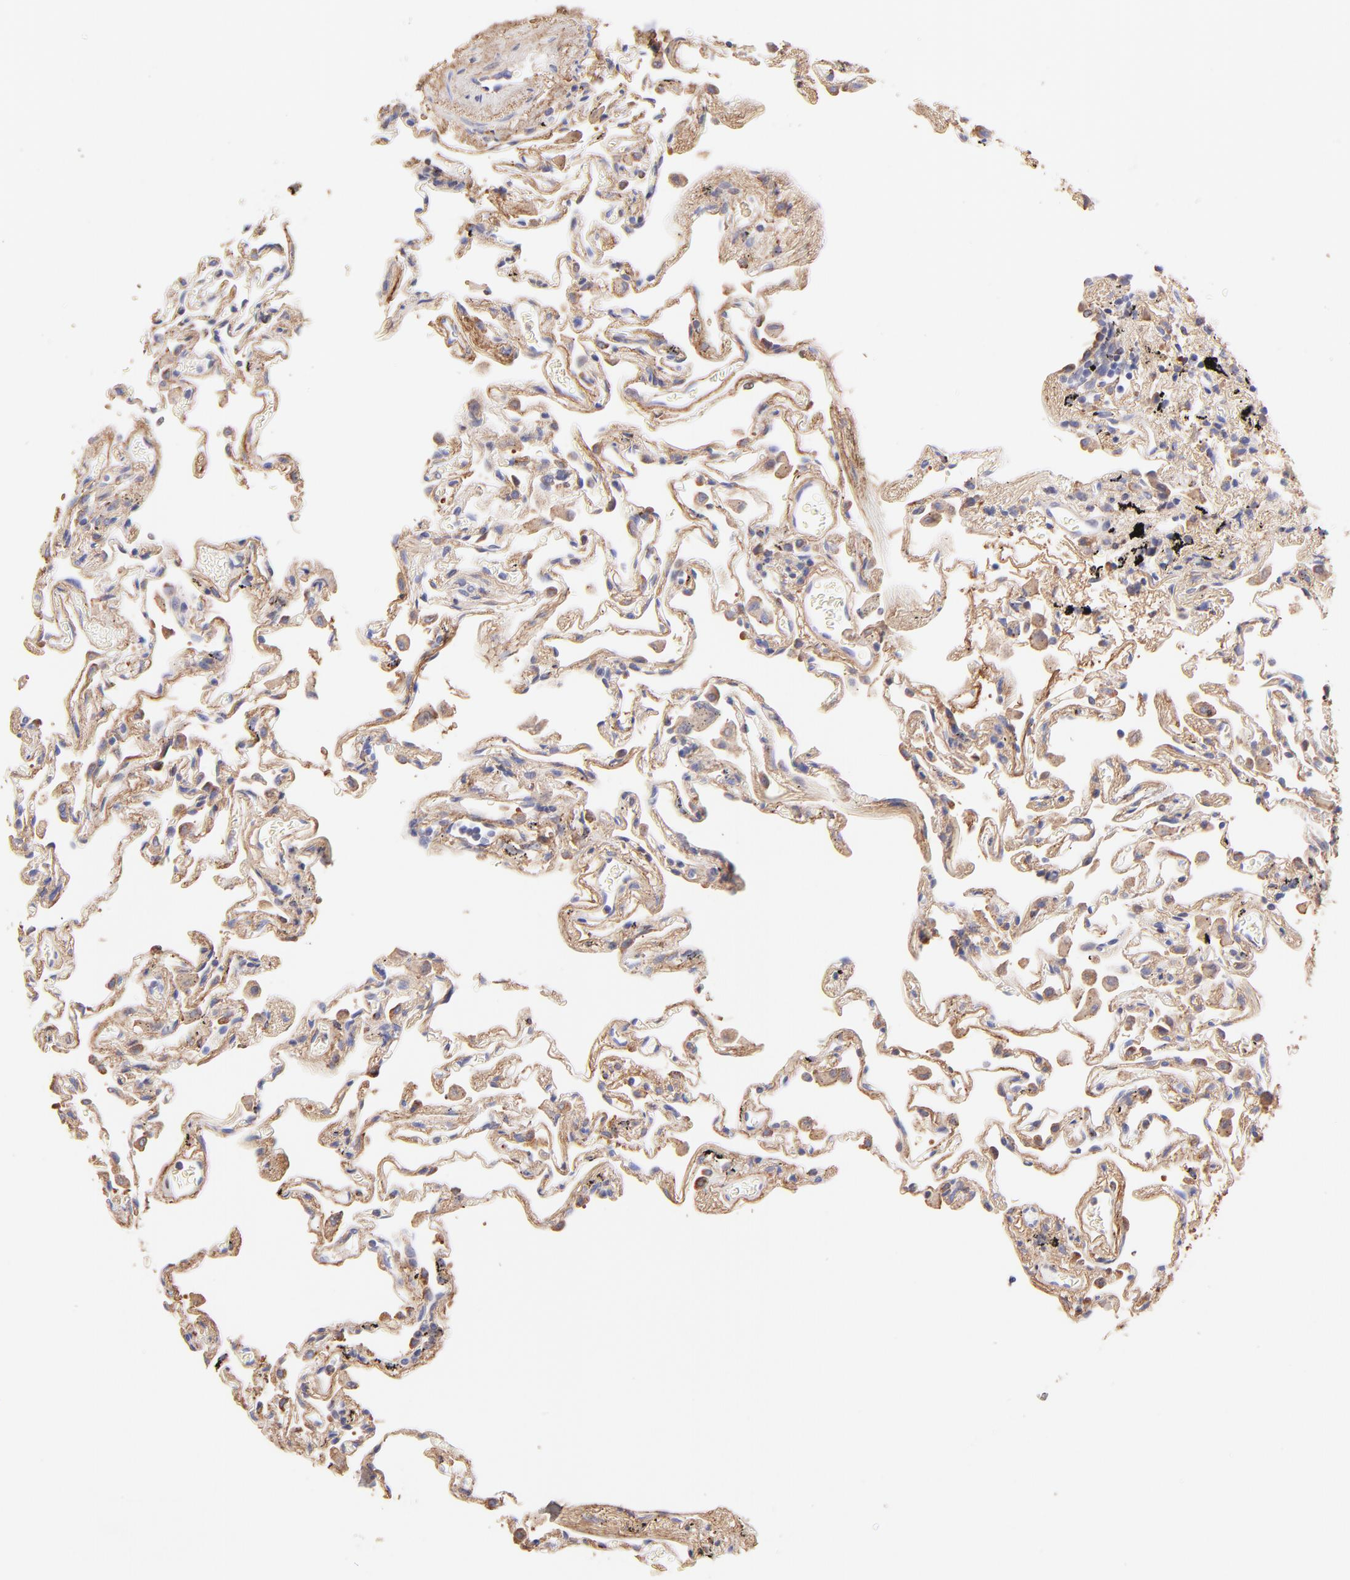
{"staining": {"intensity": "moderate", "quantity": ">75%", "location": "cytoplasmic/membranous"}, "tissue": "lung", "cell_type": "Alveolar cells", "image_type": "normal", "snomed": [{"axis": "morphology", "description": "Normal tissue, NOS"}, {"axis": "morphology", "description": "Inflammation, NOS"}, {"axis": "topography", "description": "Lung"}], "caption": "Protein analysis of normal lung shows moderate cytoplasmic/membranous staining in about >75% of alveolar cells. (DAB IHC, brown staining for protein, blue staining for nuclei).", "gene": "BGN", "patient": {"sex": "male", "age": 69}}